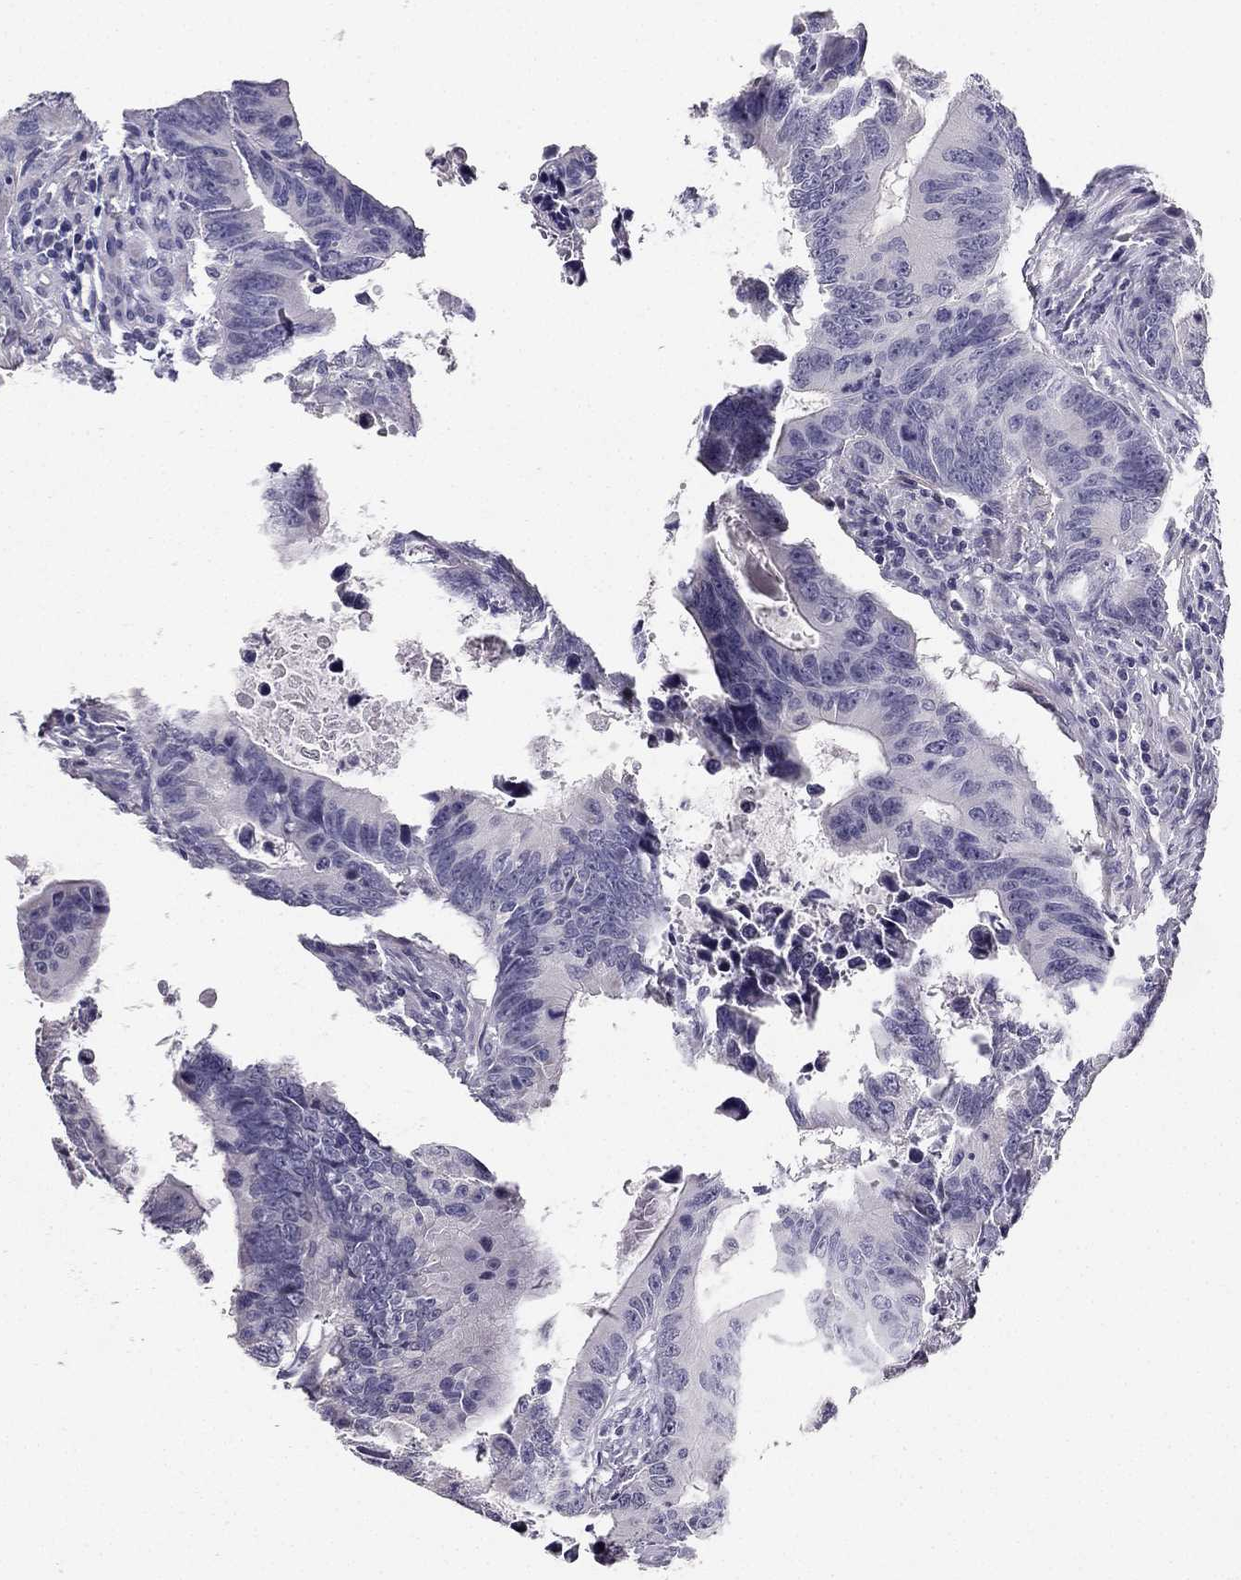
{"staining": {"intensity": "negative", "quantity": "none", "location": "none"}, "tissue": "colorectal cancer", "cell_type": "Tumor cells", "image_type": "cancer", "snomed": [{"axis": "morphology", "description": "Adenocarcinoma, NOS"}, {"axis": "topography", "description": "Colon"}], "caption": "IHC micrograph of neoplastic tissue: adenocarcinoma (colorectal) stained with DAB demonstrates no significant protein expression in tumor cells.", "gene": "CALB2", "patient": {"sex": "female", "age": 87}}